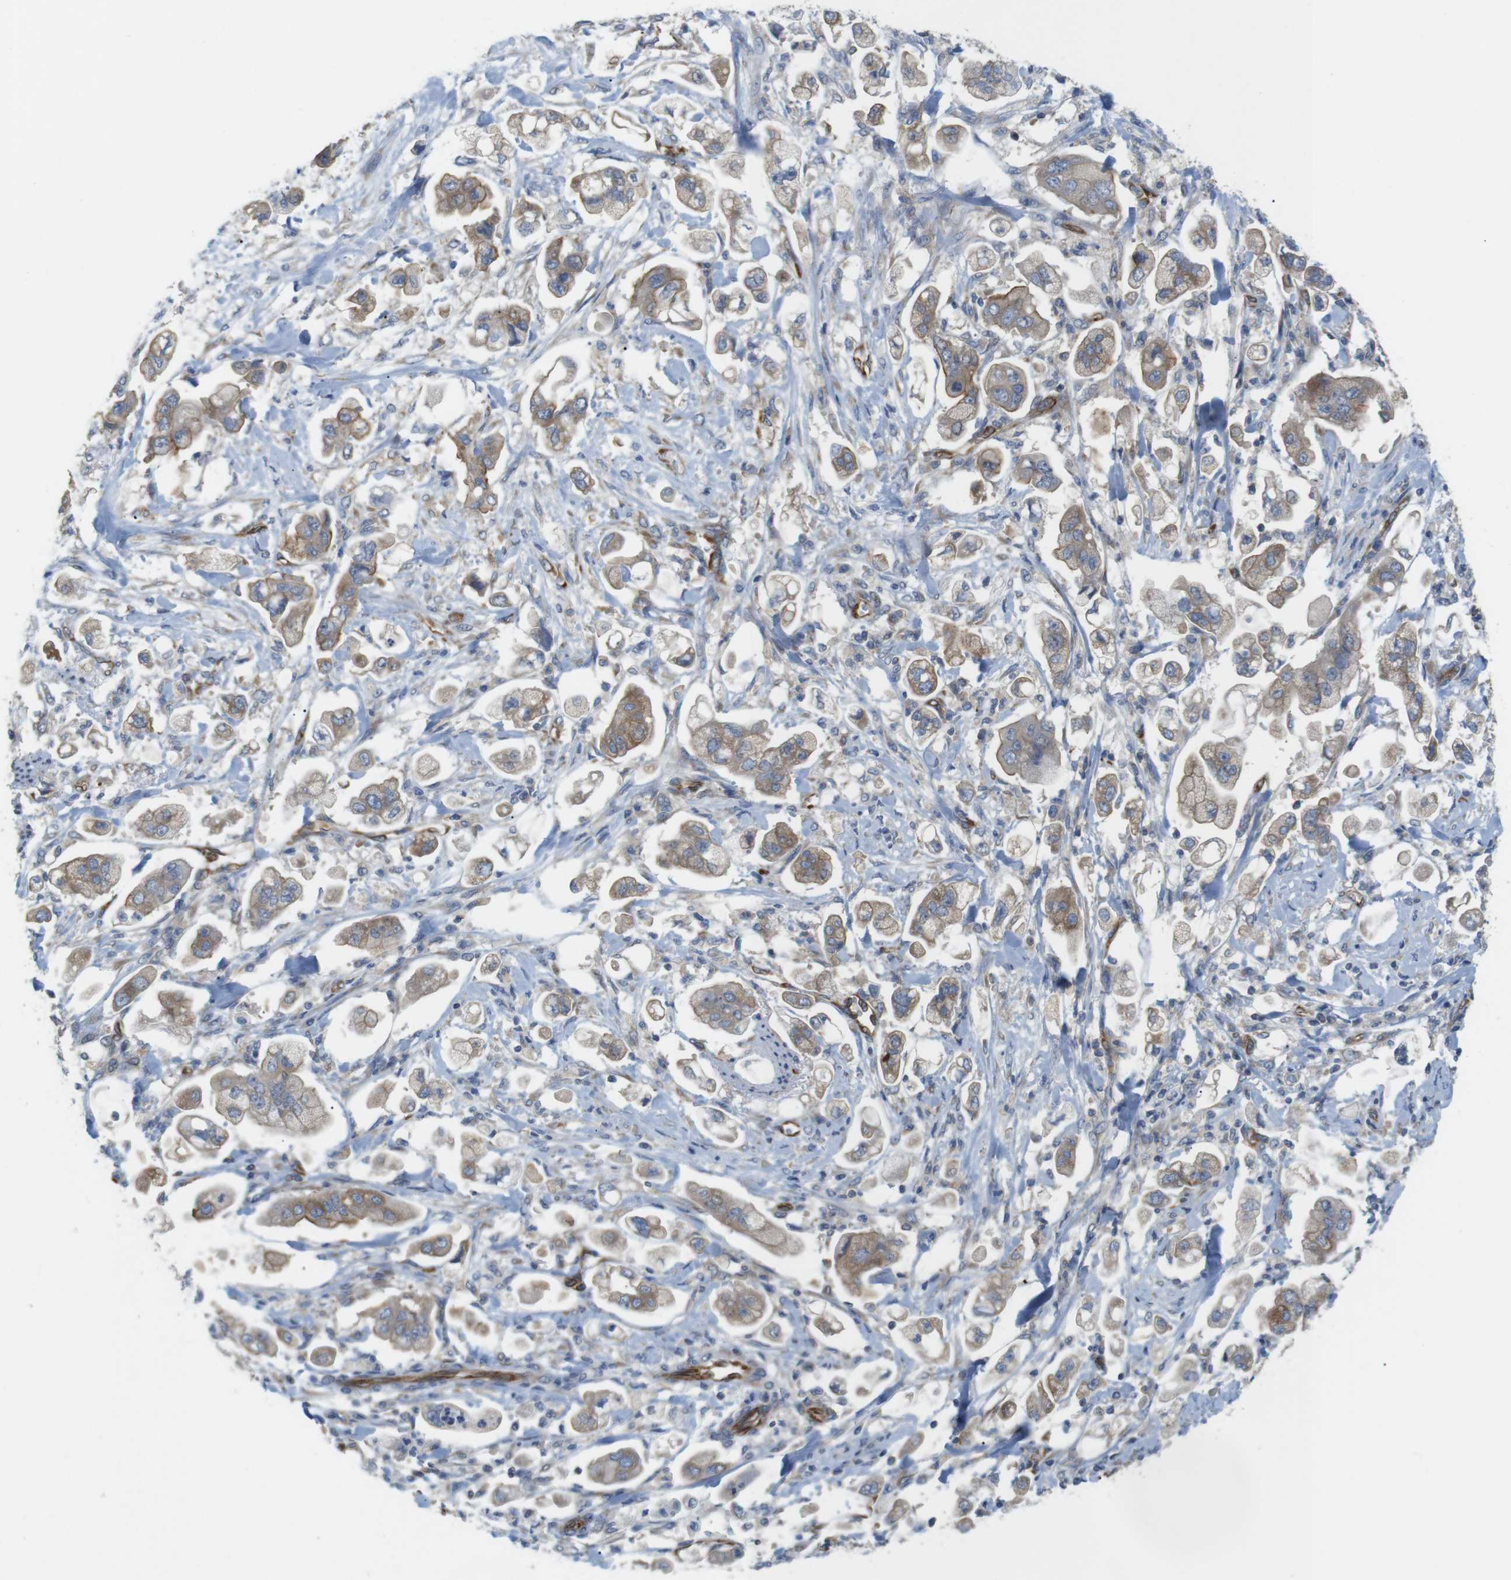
{"staining": {"intensity": "weak", "quantity": ">75%", "location": "cytoplasmic/membranous"}, "tissue": "stomach cancer", "cell_type": "Tumor cells", "image_type": "cancer", "snomed": [{"axis": "morphology", "description": "Adenocarcinoma, NOS"}, {"axis": "topography", "description": "Stomach"}], "caption": "This photomicrograph demonstrates immunohistochemistry (IHC) staining of human stomach cancer, with low weak cytoplasmic/membranous expression in about >75% of tumor cells.", "gene": "PCNX2", "patient": {"sex": "male", "age": 62}}